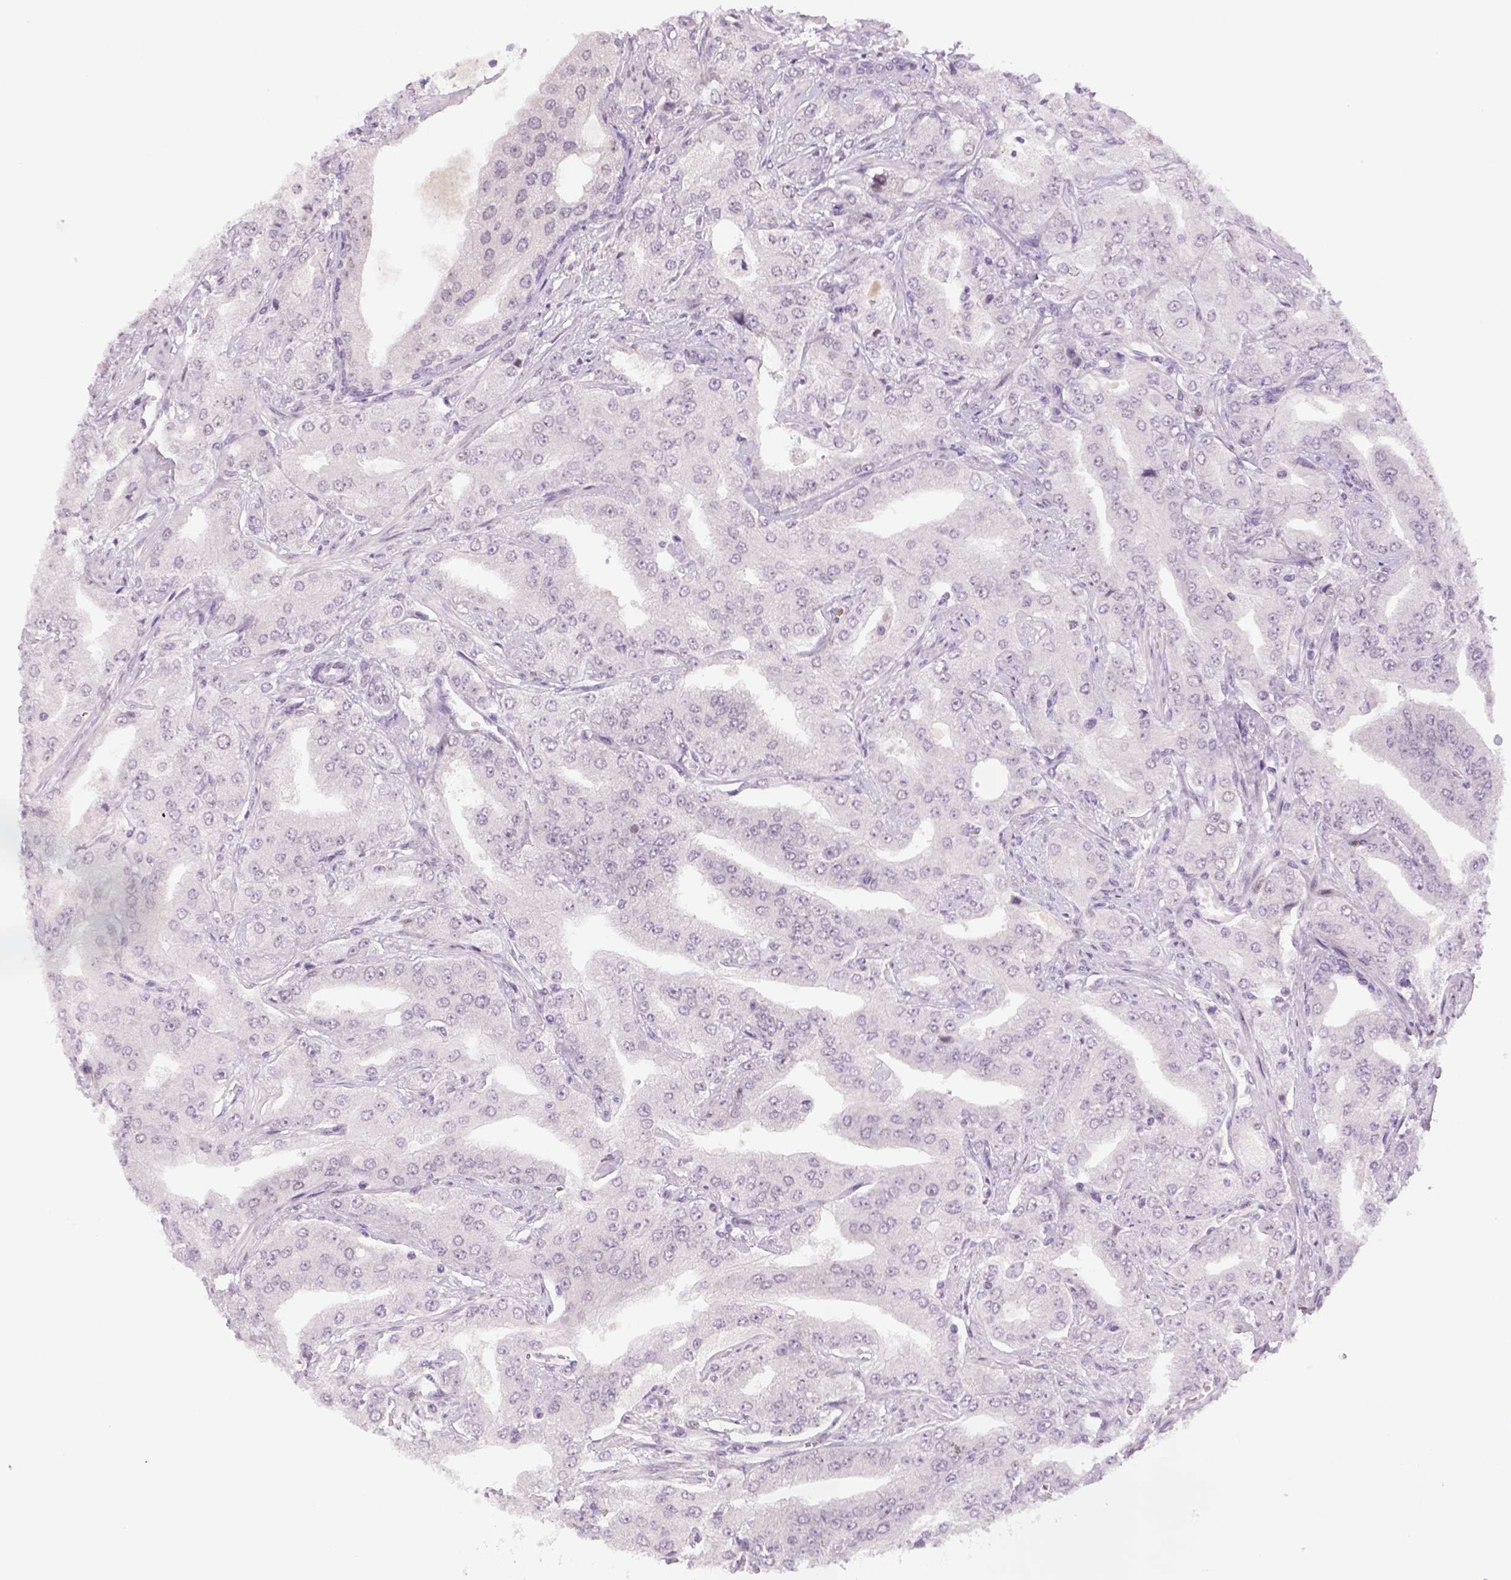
{"staining": {"intensity": "negative", "quantity": "none", "location": "none"}, "tissue": "prostate cancer", "cell_type": "Tumor cells", "image_type": "cancer", "snomed": [{"axis": "morphology", "description": "Adenocarcinoma, Low grade"}, {"axis": "topography", "description": "Prostate"}], "caption": "Prostate adenocarcinoma (low-grade) stained for a protein using IHC displays no staining tumor cells.", "gene": "MAGEB3", "patient": {"sex": "male", "age": 60}}